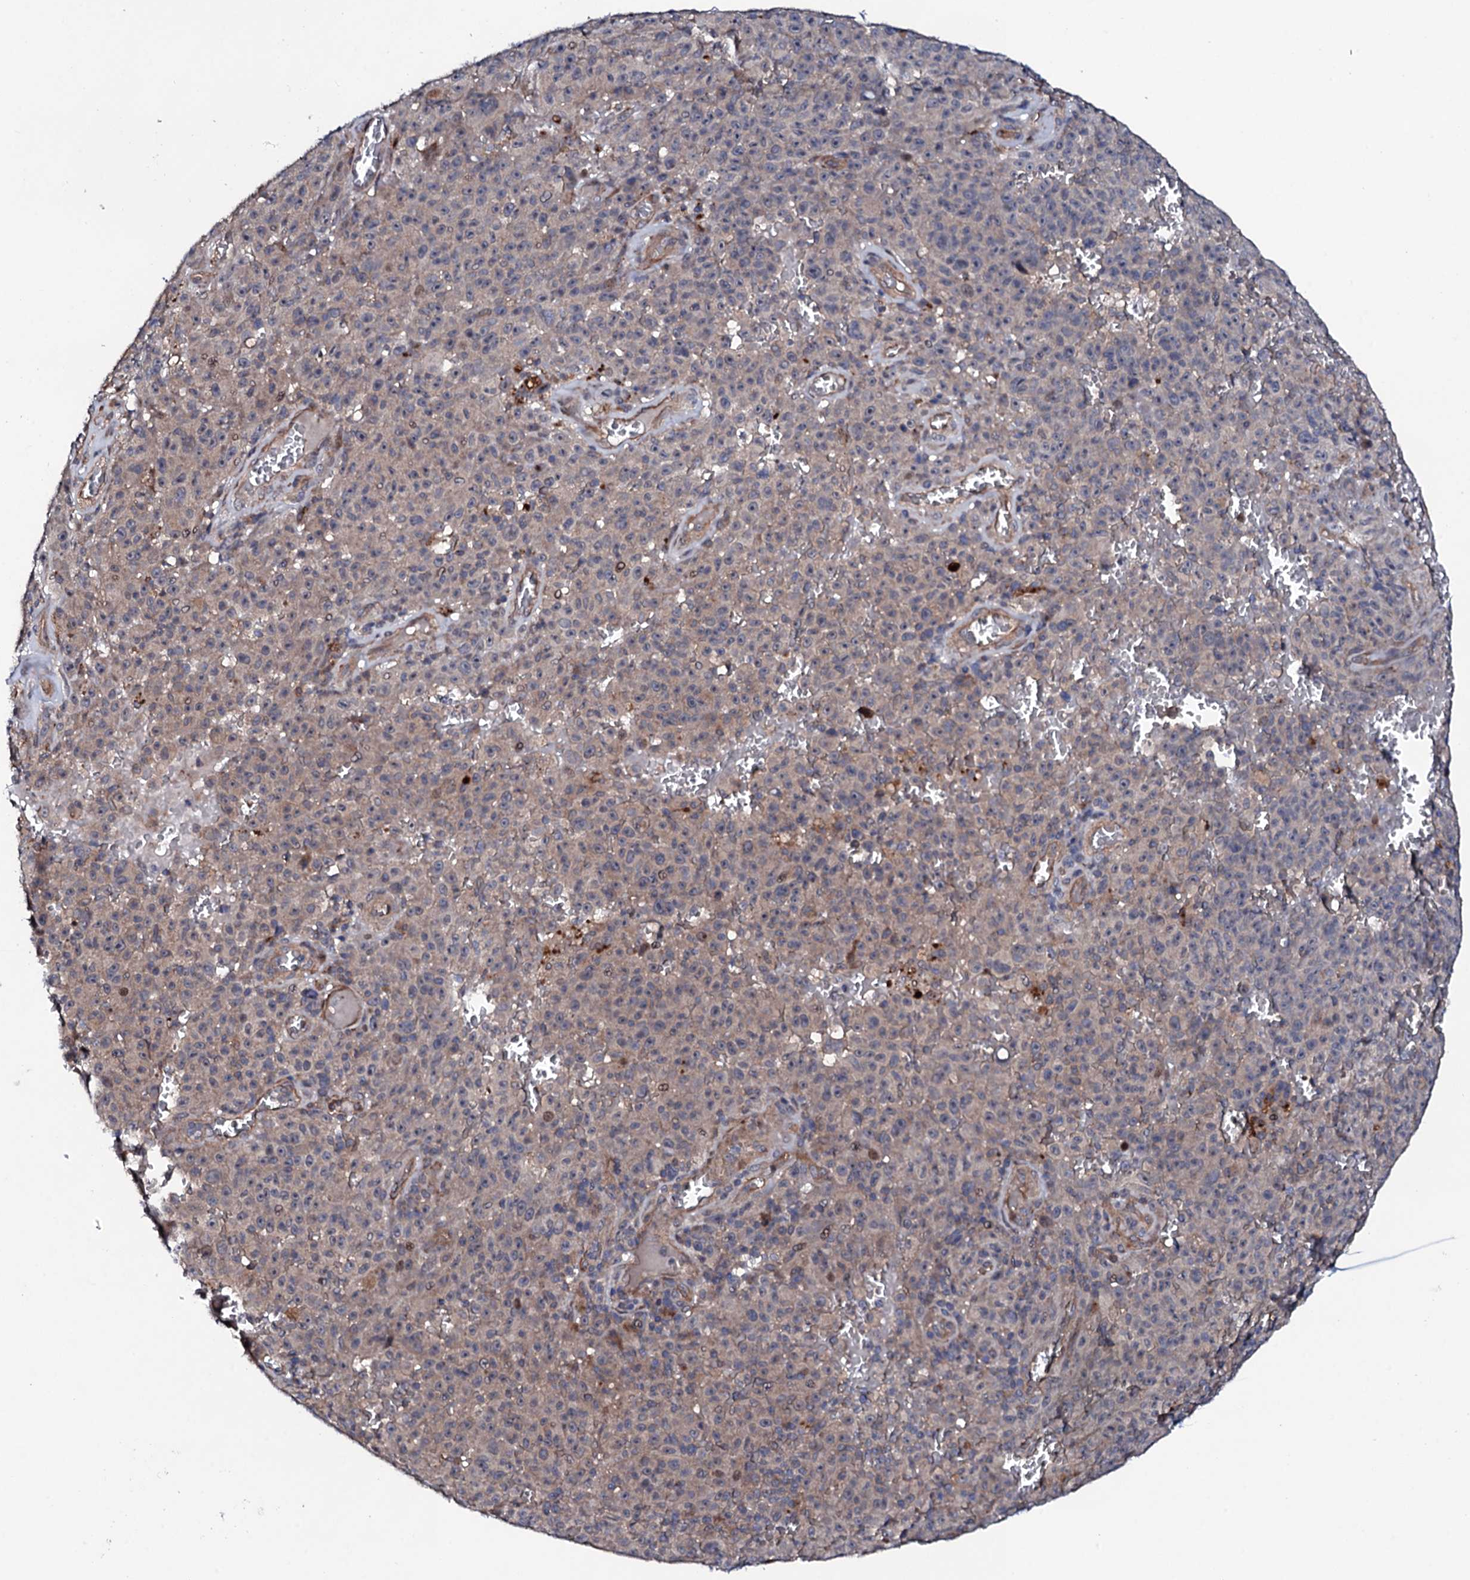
{"staining": {"intensity": "moderate", "quantity": "<25%", "location": "cytoplasmic/membranous"}, "tissue": "melanoma", "cell_type": "Tumor cells", "image_type": "cancer", "snomed": [{"axis": "morphology", "description": "Malignant melanoma, NOS"}, {"axis": "topography", "description": "Skin"}], "caption": "Malignant melanoma stained with DAB immunohistochemistry displays low levels of moderate cytoplasmic/membranous expression in approximately <25% of tumor cells.", "gene": "CIAO2A", "patient": {"sex": "female", "age": 82}}